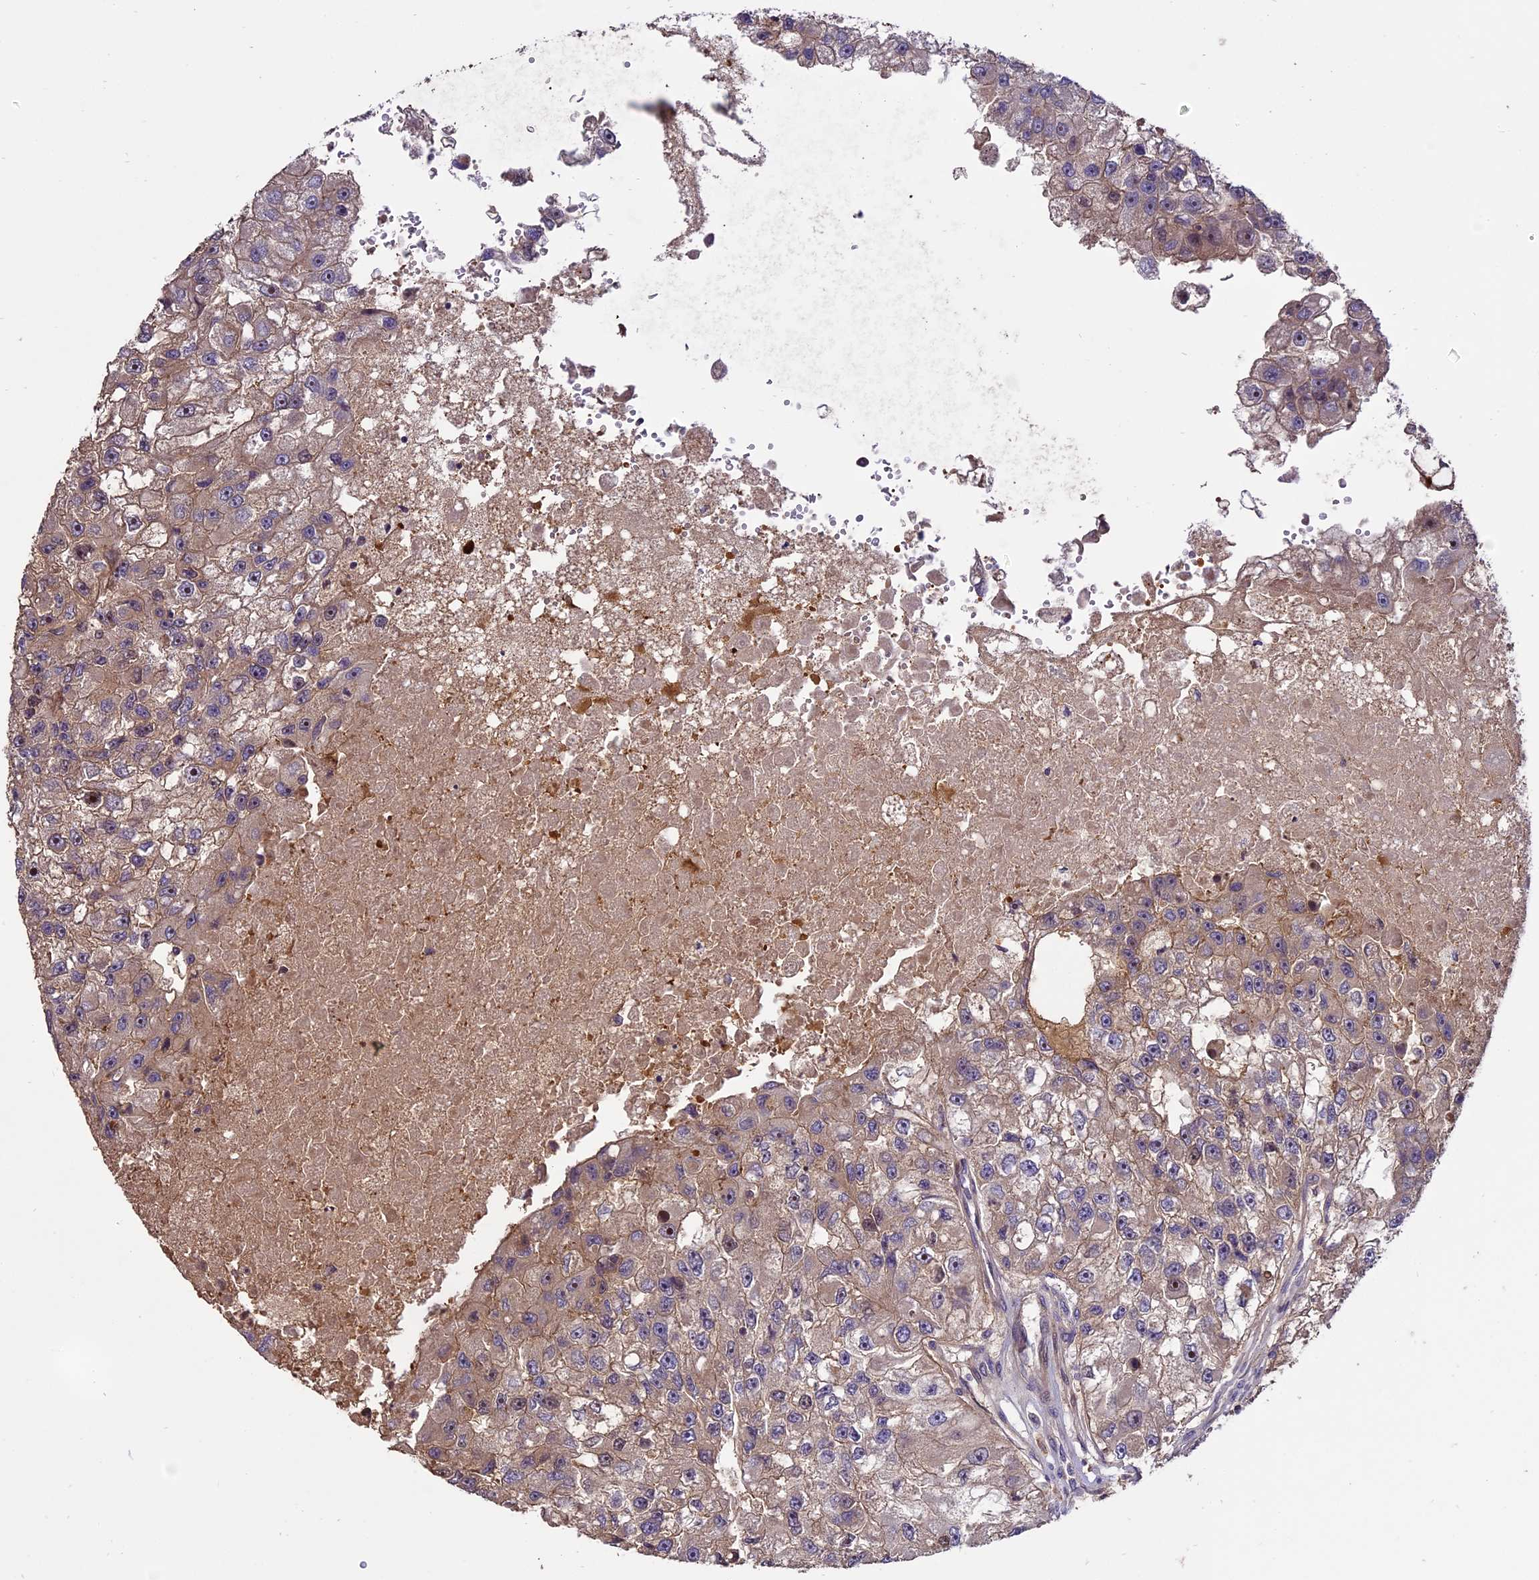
{"staining": {"intensity": "weak", "quantity": "<25%", "location": "cytoplasmic/membranous"}, "tissue": "renal cancer", "cell_type": "Tumor cells", "image_type": "cancer", "snomed": [{"axis": "morphology", "description": "Adenocarcinoma, NOS"}, {"axis": "topography", "description": "Kidney"}], "caption": "This is an IHC micrograph of human adenocarcinoma (renal). There is no positivity in tumor cells.", "gene": "ENHO", "patient": {"sex": "male", "age": 63}}